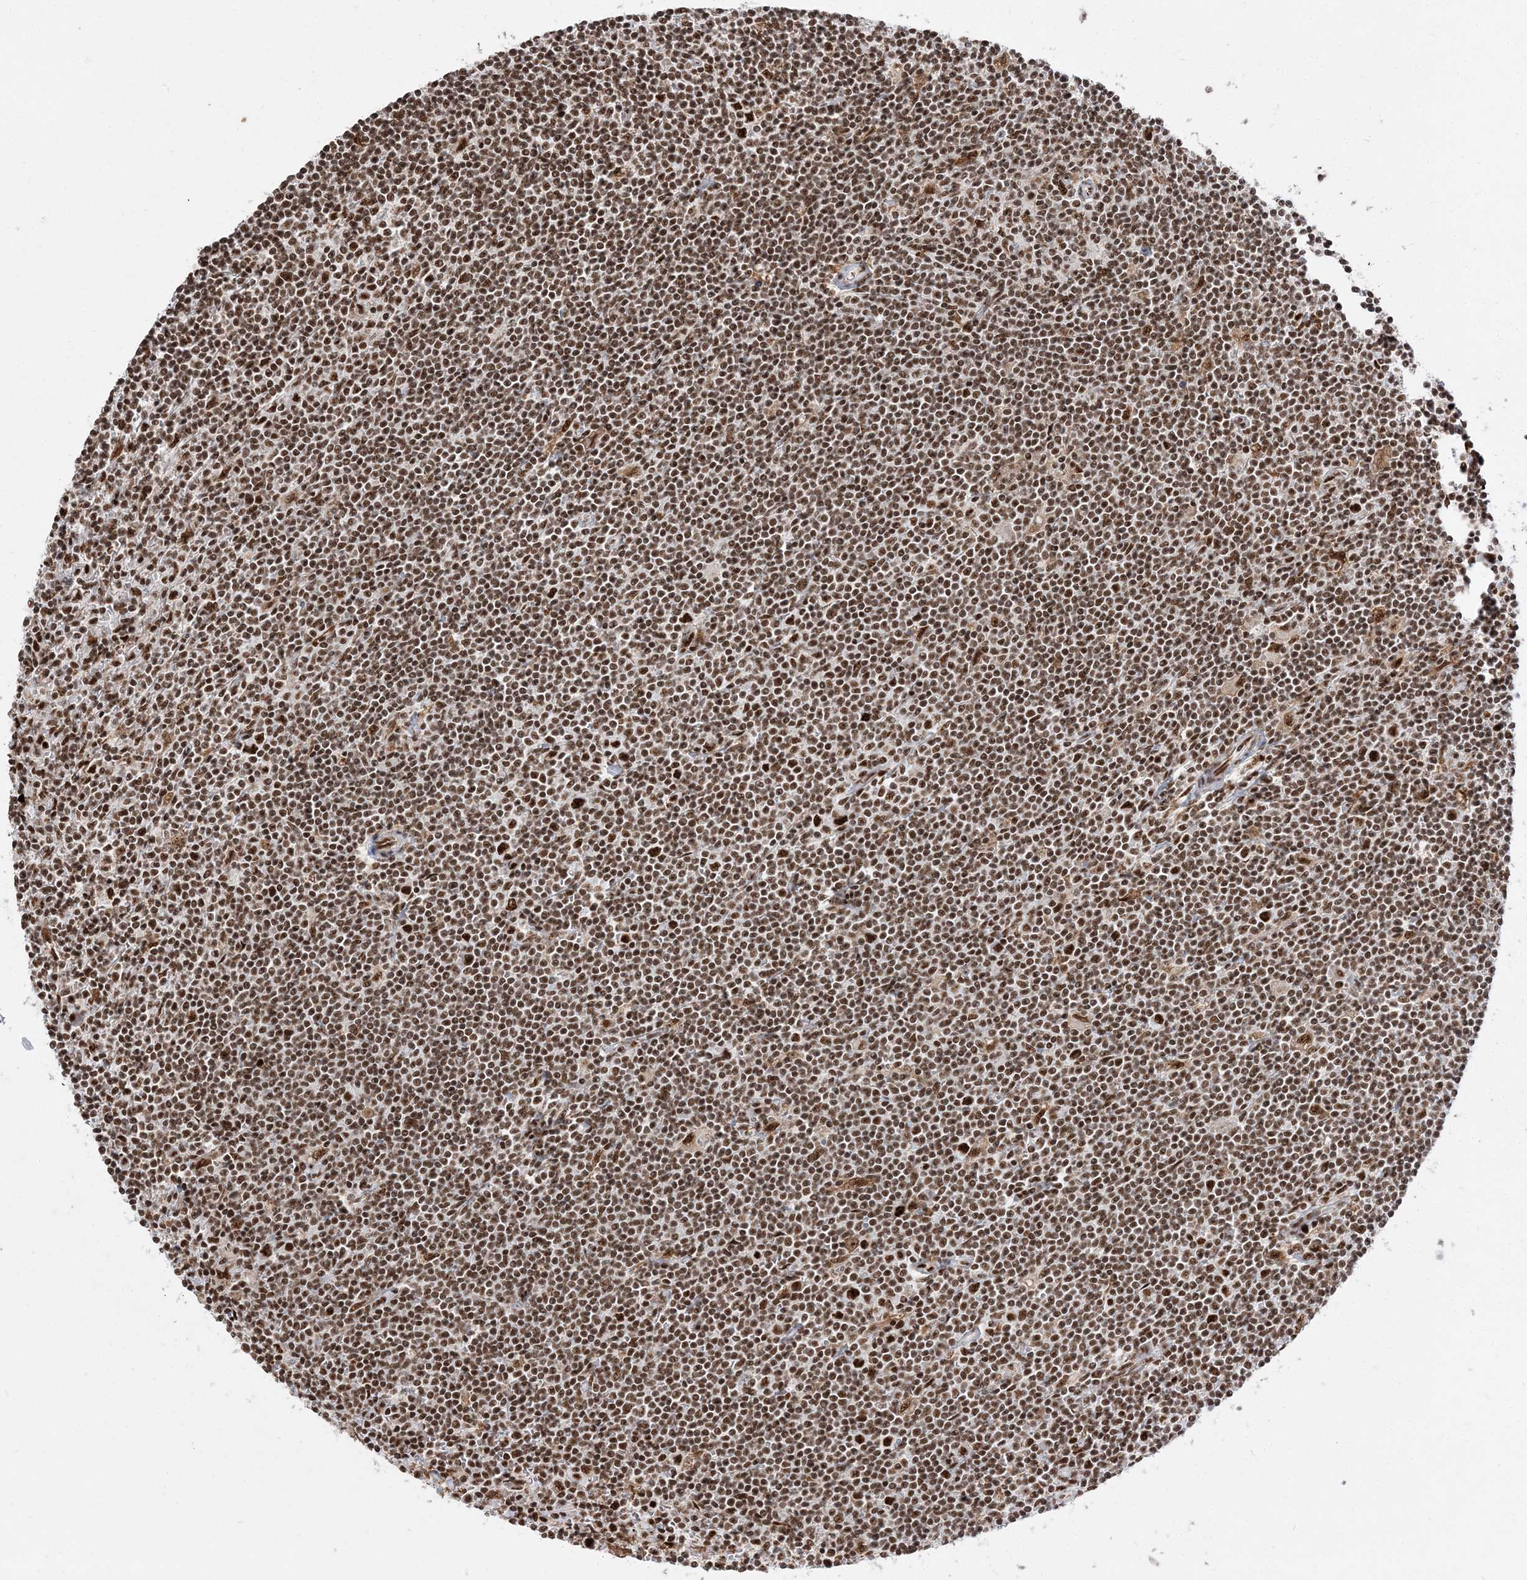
{"staining": {"intensity": "strong", "quantity": ">75%", "location": "nuclear"}, "tissue": "lymphoma", "cell_type": "Tumor cells", "image_type": "cancer", "snomed": [{"axis": "morphology", "description": "Malignant lymphoma, non-Hodgkin's type, Low grade"}, {"axis": "topography", "description": "Spleen"}], "caption": "Tumor cells exhibit strong nuclear staining in about >75% of cells in low-grade malignant lymphoma, non-Hodgkin's type.", "gene": "RBM17", "patient": {"sex": "male", "age": 76}}